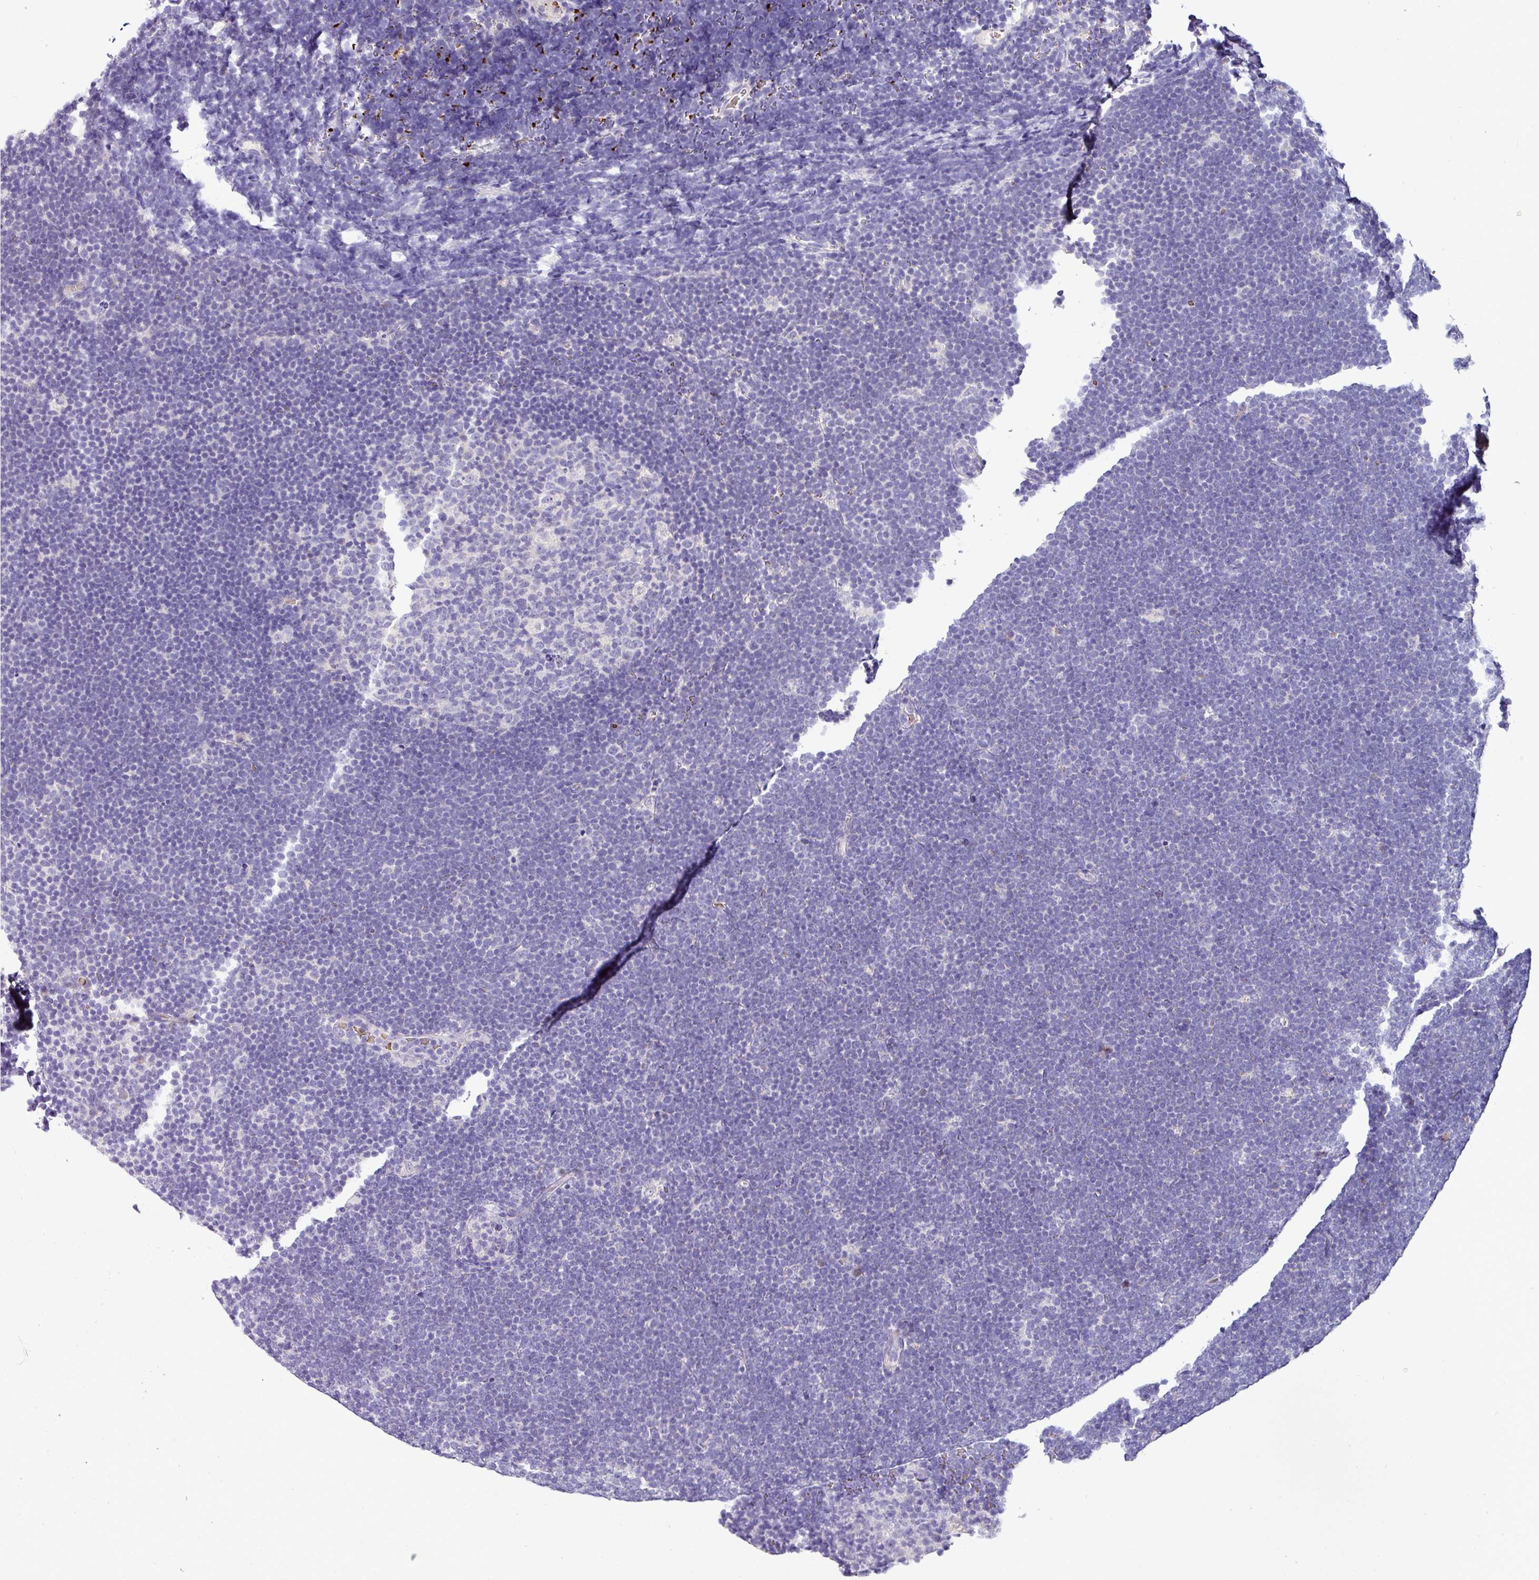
{"staining": {"intensity": "negative", "quantity": "none", "location": "none"}, "tissue": "lymphoma", "cell_type": "Tumor cells", "image_type": "cancer", "snomed": [{"axis": "morphology", "description": "Malignant lymphoma, non-Hodgkin's type, High grade"}, {"axis": "topography", "description": "Lymph node"}], "caption": "The image shows no staining of tumor cells in lymphoma.", "gene": "NAPSA", "patient": {"sex": "male", "age": 13}}